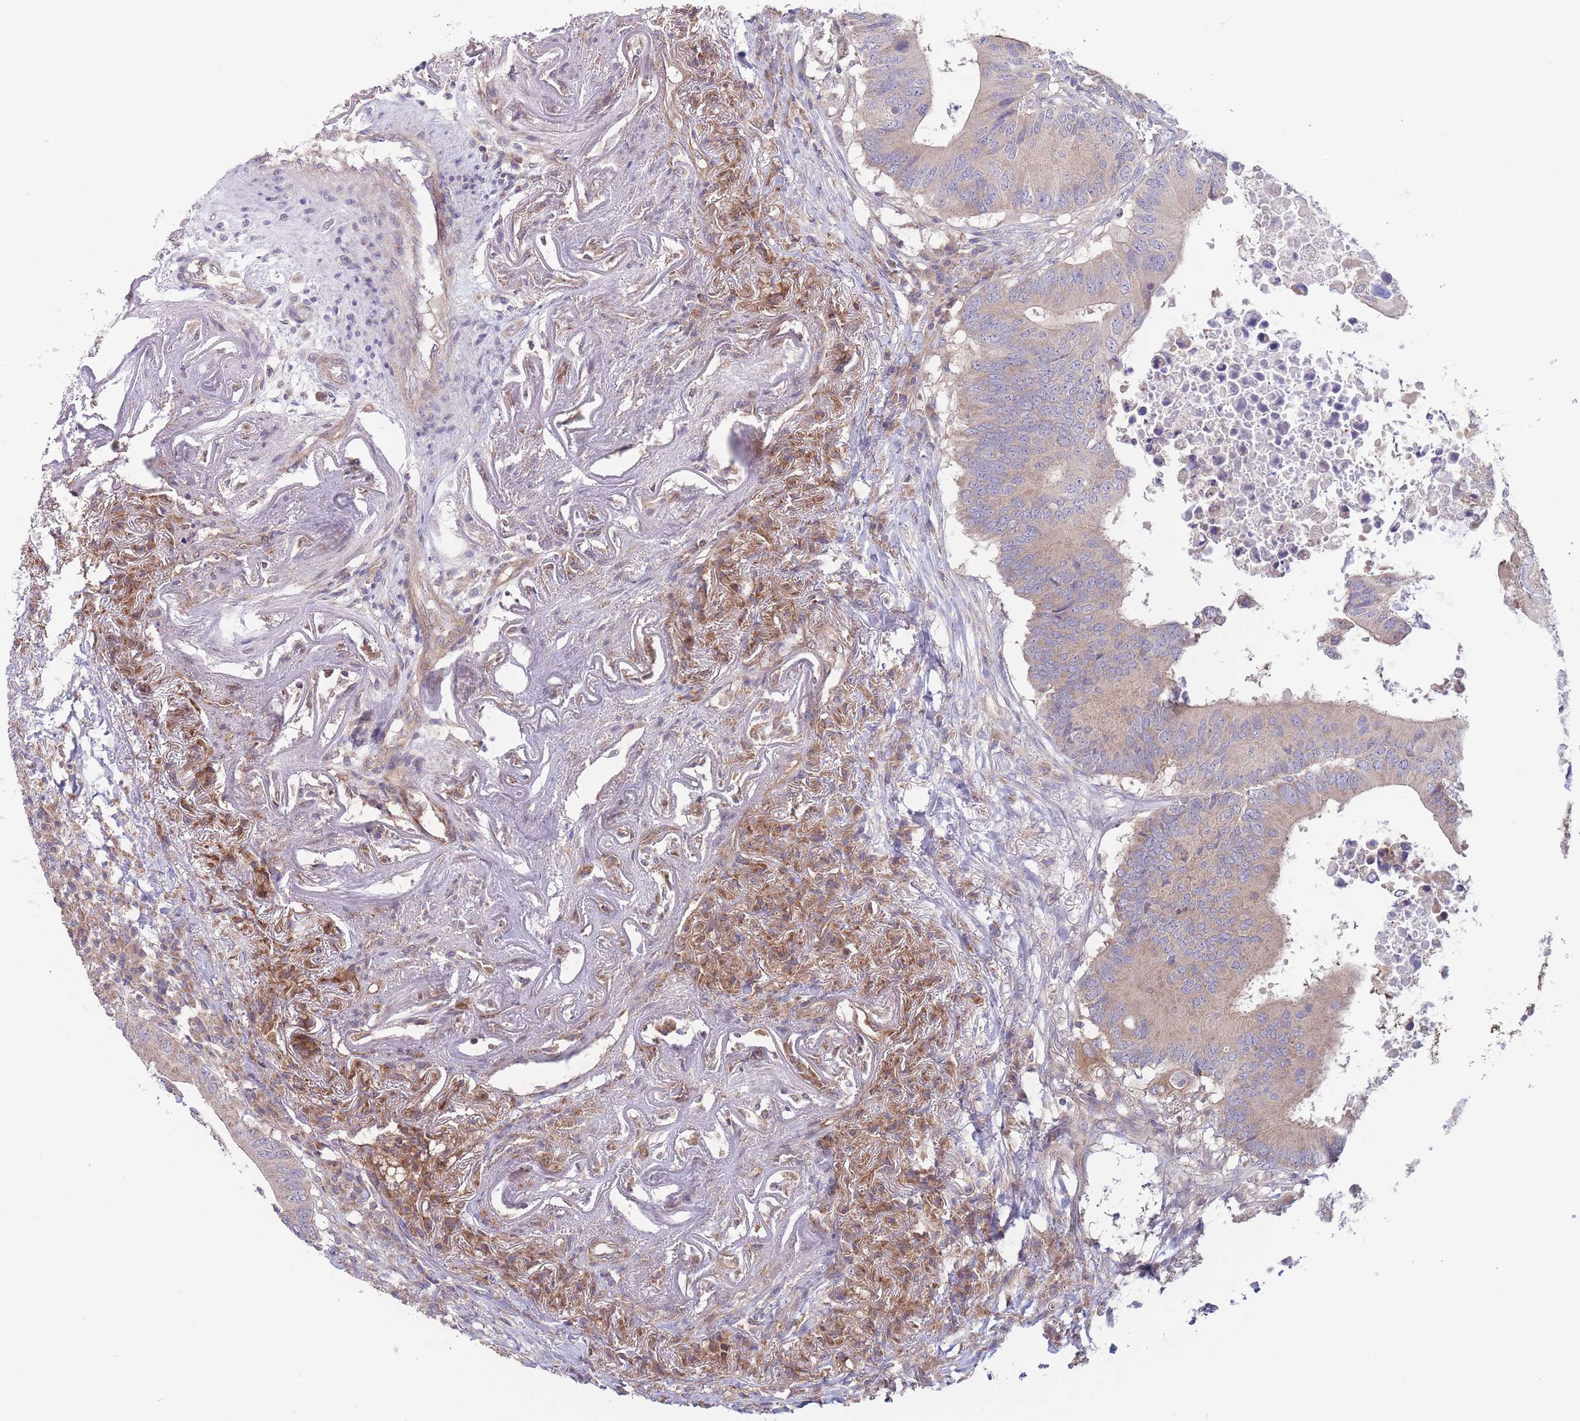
{"staining": {"intensity": "weak", "quantity": ">75%", "location": "cytoplasmic/membranous"}, "tissue": "colorectal cancer", "cell_type": "Tumor cells", "image_type": "cancer", "snomed": [{"axis": "morphology", "description": "Adenocarcinoma, NOS"}, {"axis": "topography", "description": "Colon"}], "caption": "Human colorectal cancer (adenocarcinoma) stained with a brown dye shows weak cytoplasmic/membranous positive staining in approximately >75% of tumor cells.", "gene": "ALS2CL", "patient": {"sex": "male", "age": 71}}